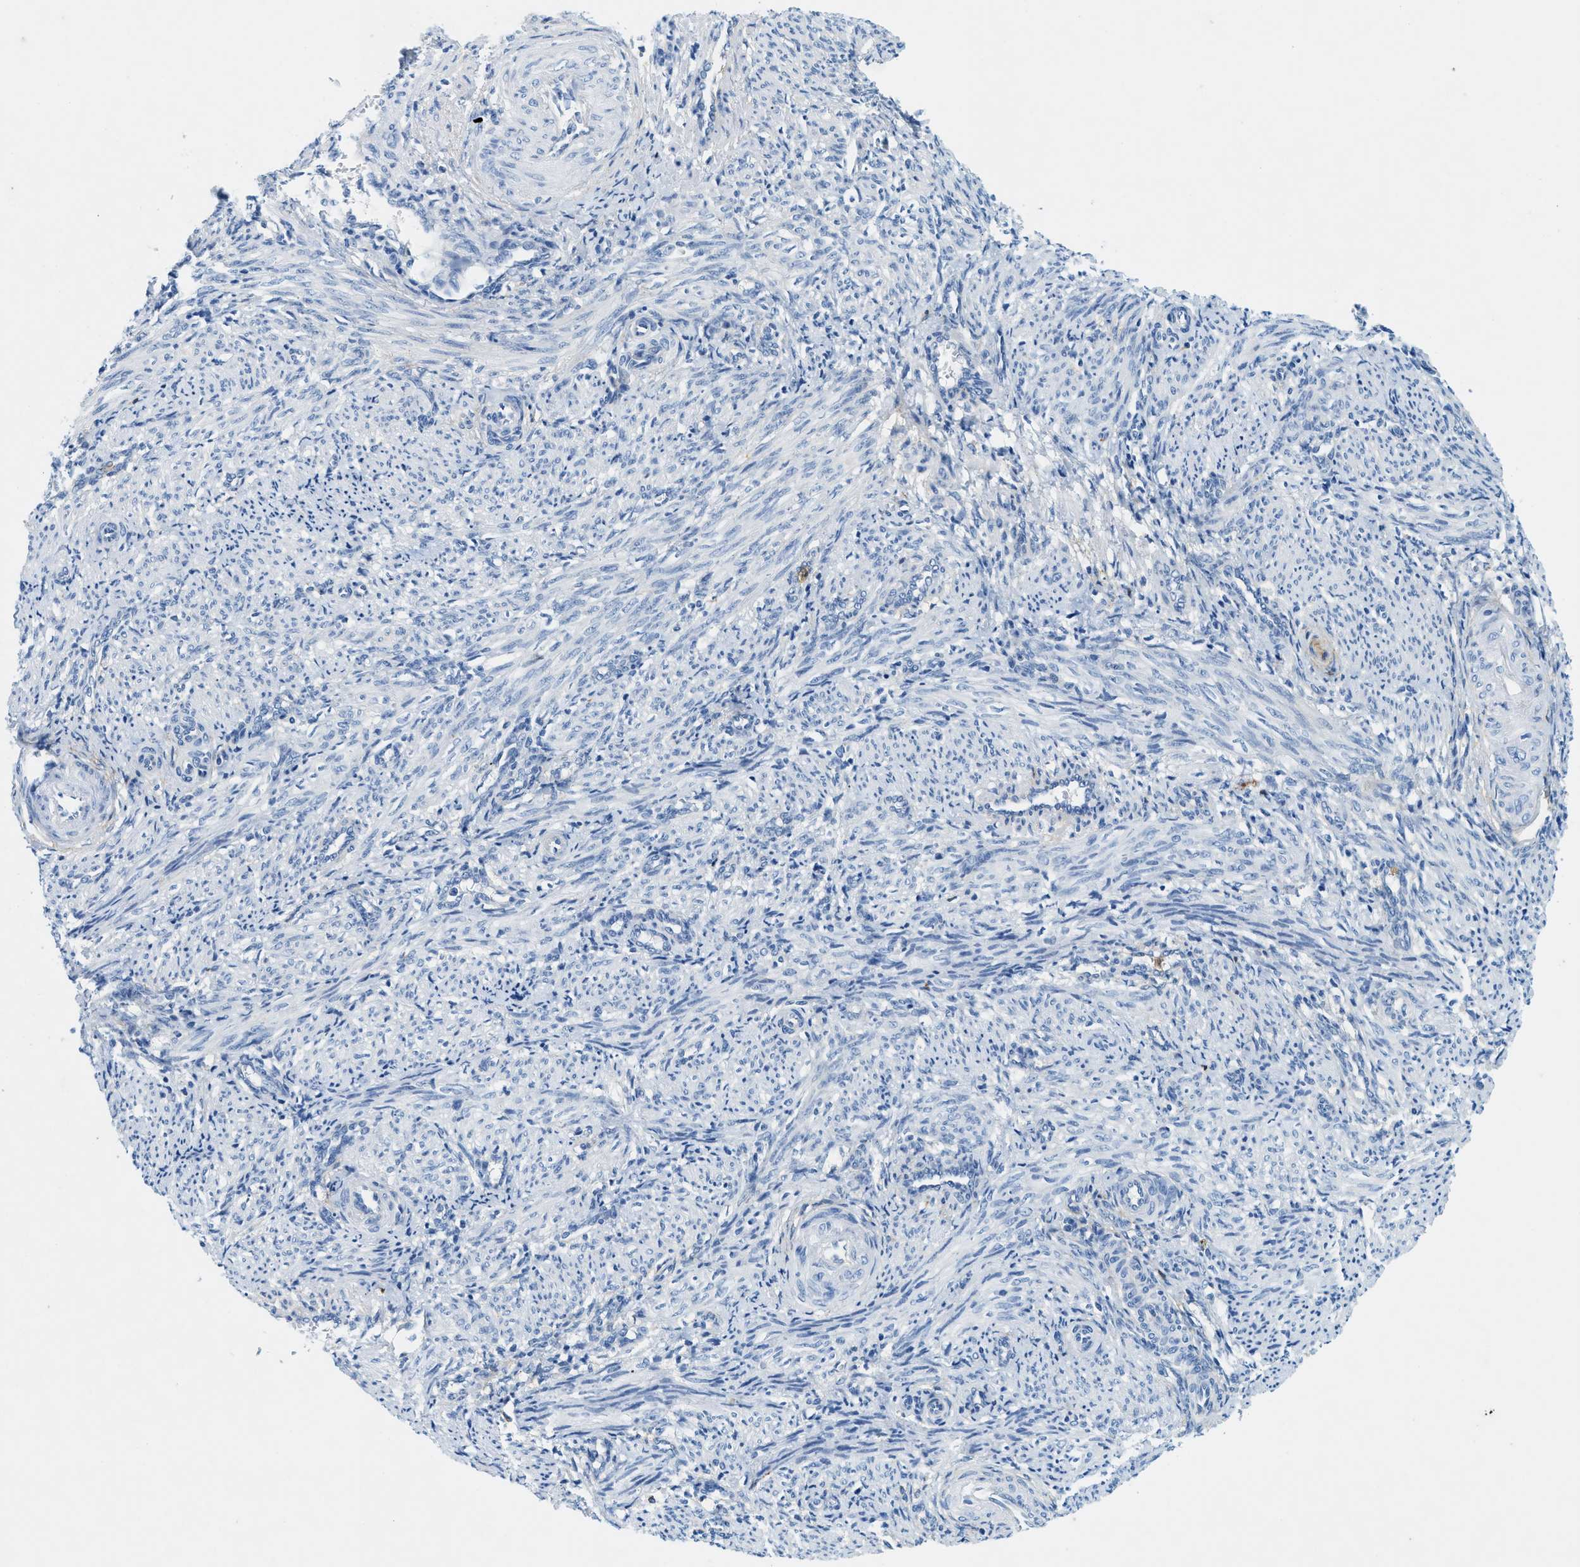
{"staining": {"intensity": "negative", "quantity": "none", "location": "none"}, "tissue": "smooth muscle", "cell_type": "Smooth muscle cells", "image_type": "normal", "snomed": [{"axis": "morphology", "description": "Normal tissue, NOS"}, {"axis": "topography", "description": "Endometrium"}], "caption": "Immunohistochemistry (IHC) of unremarkable human smooth muscle demonstrates no expression in smooth muscle cells.", "gene": "ZDHHC13", "patient": {"sex": "female", "age": 33}}